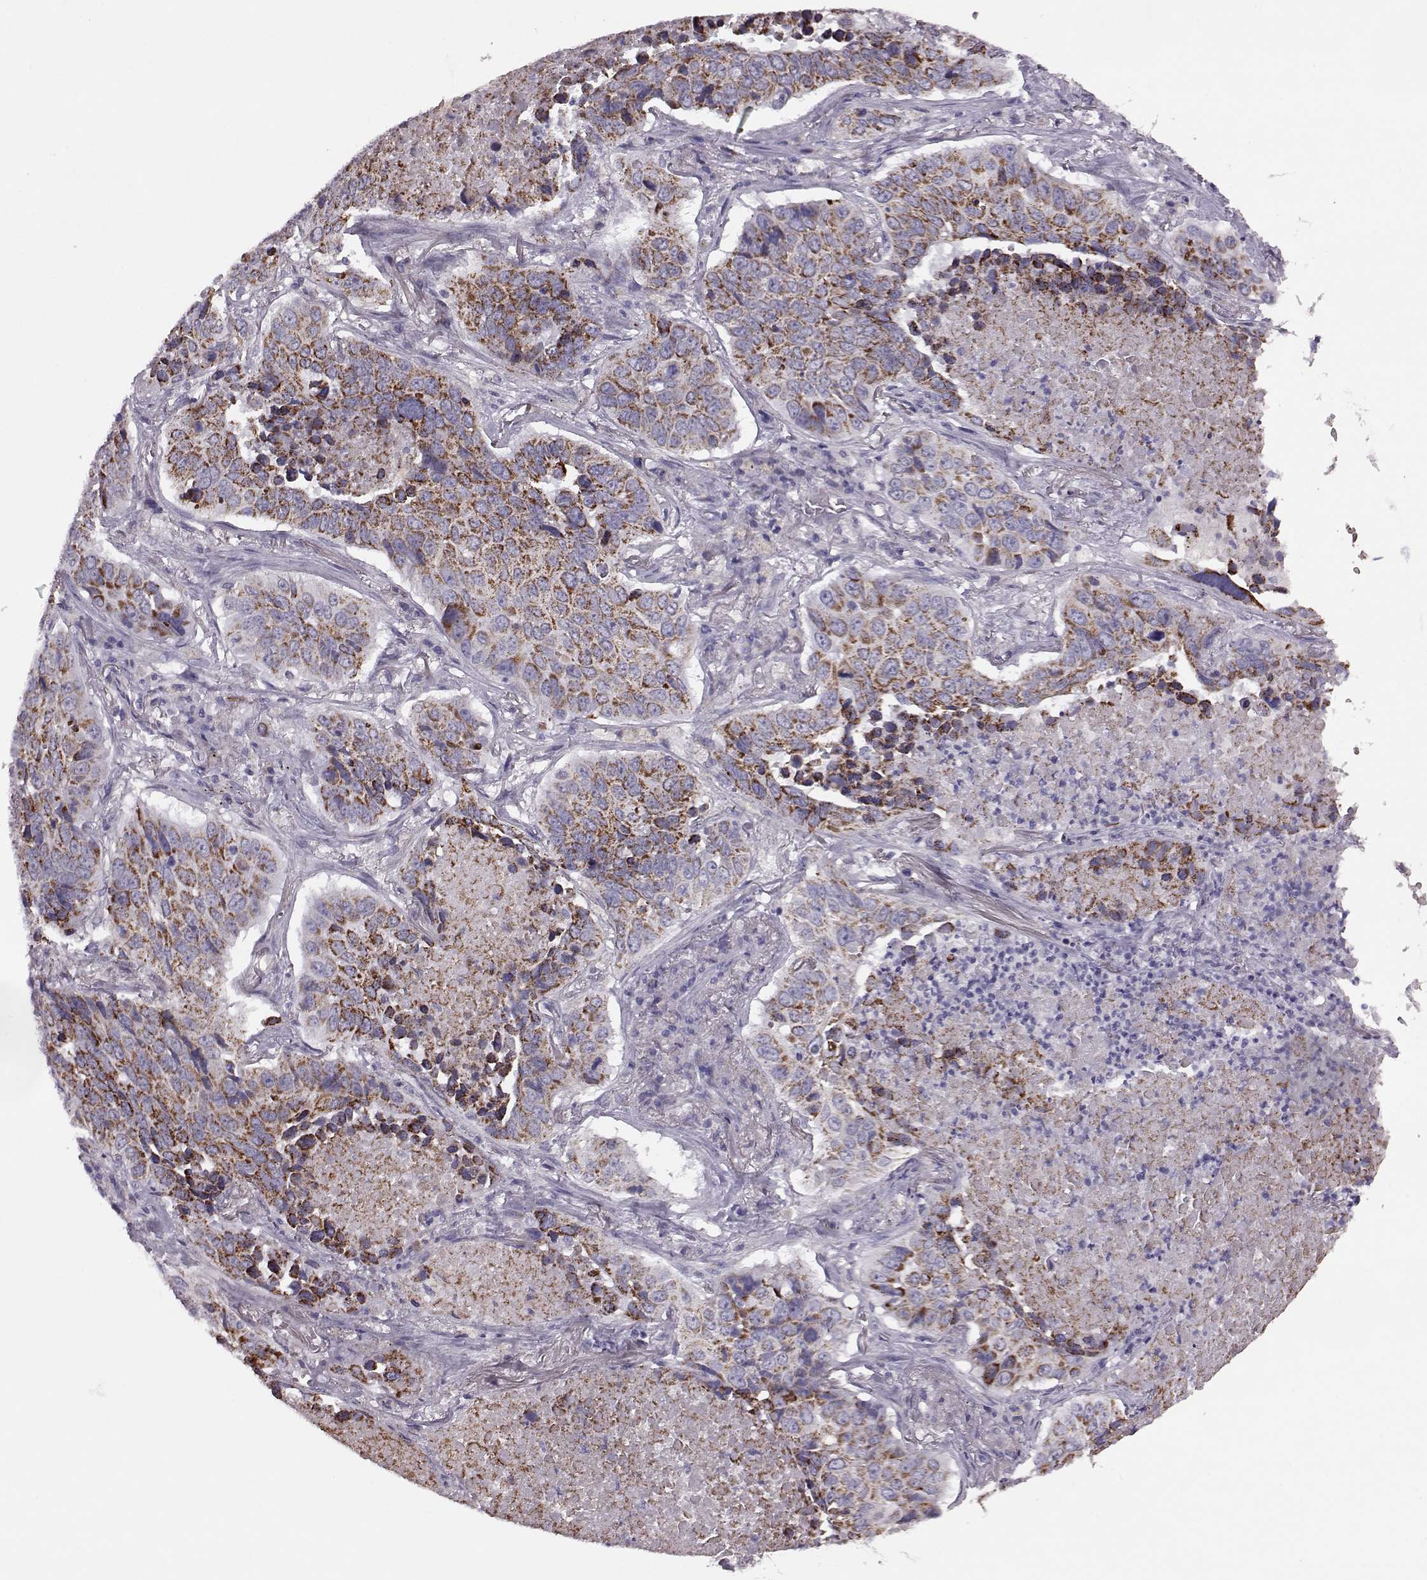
{"staining": {"intensity": "strong", "quantity": ">75%", "location": "cytoplasmic/membranous"}, "tissue": "lung cancer", "cell_type": "Tumor cells", "image_type": "cancer", "snomed": [{"axis": "morphology", "description": "Normal tissue, NOS"}, {"axis": "morphology", "description": "Squamous cell carcinoma, NOS"}, {"axis": "topography", "description": "Bronchus"}, {"axis": "topography", "description": "Lung"}], "caption": "Tumor cells display high levels of strong cytoplasmic/membranous positivity in approximately >75% of cells in lung cancer (squamous cell carcinoma).", "gene": "RIMS2", "patient": {"sex": "male", "age": 64}}